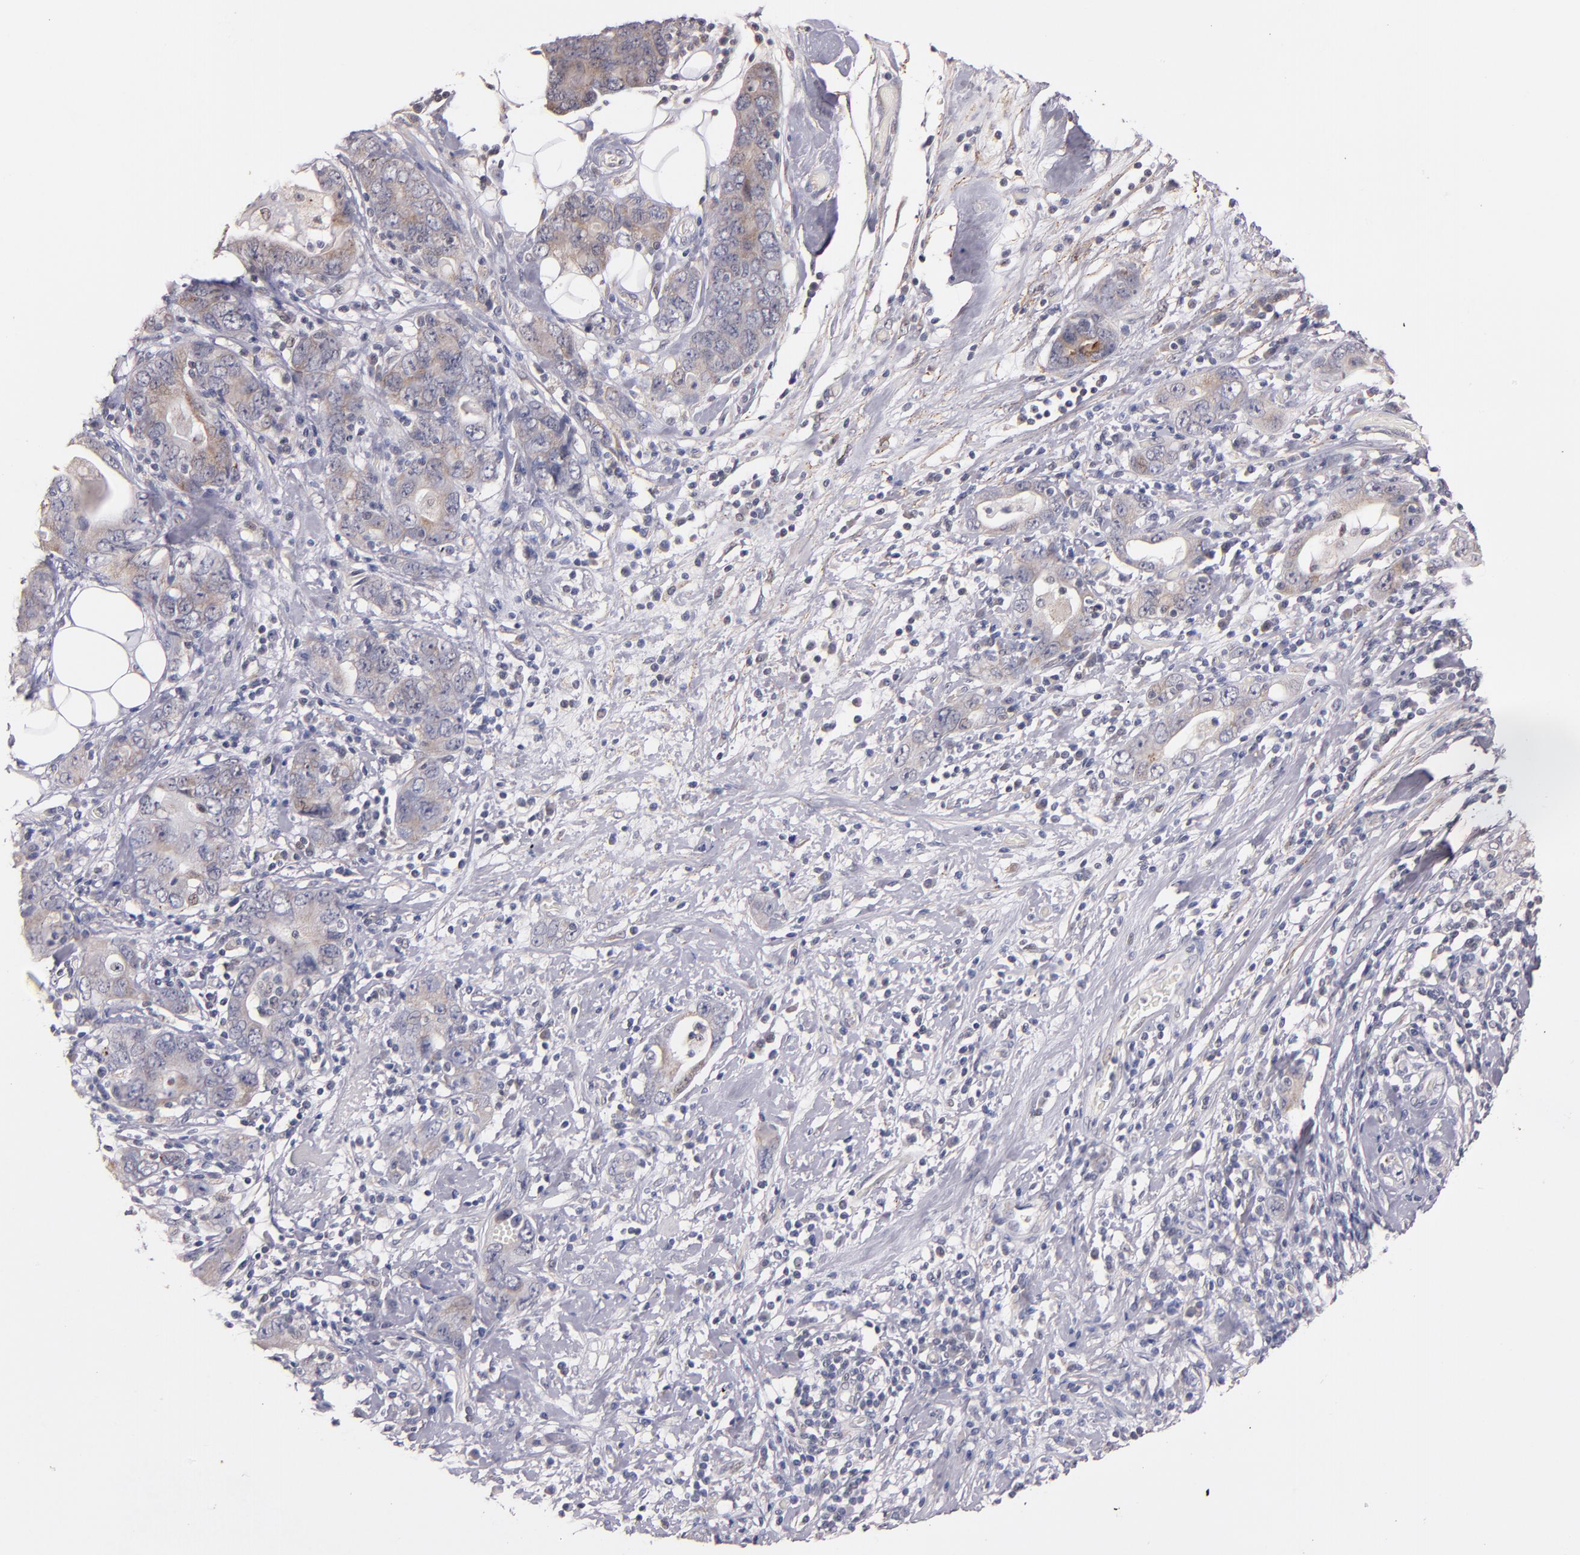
{"staining": {"intensity": "weak", "quantity": "25%-75%", "location": "cytoplasmic/membranous"}, "tissue": "stomach cancer", "cell_type": "Tumor cells", "image_type": "cancer", "snomed": [{"axis": "morphology", "description": "Adenocarcinoma, NOS"}, {"axis": "topography", "description": "Stomach, lower"}], "caption": "Immunohistochemistry (IHC) photomicrograph of neoplastic tissue: stomach adenocarcinoma stained using immunohistochemistry (IHC) shows low levels of weak protein expression localized specifically in the cytoplasmic/membranous of tumor cells, appearing as a cytoplasmic/membranous brown color.", "gene": "SYP", "patient": {"sex": "female", "age": 93}}